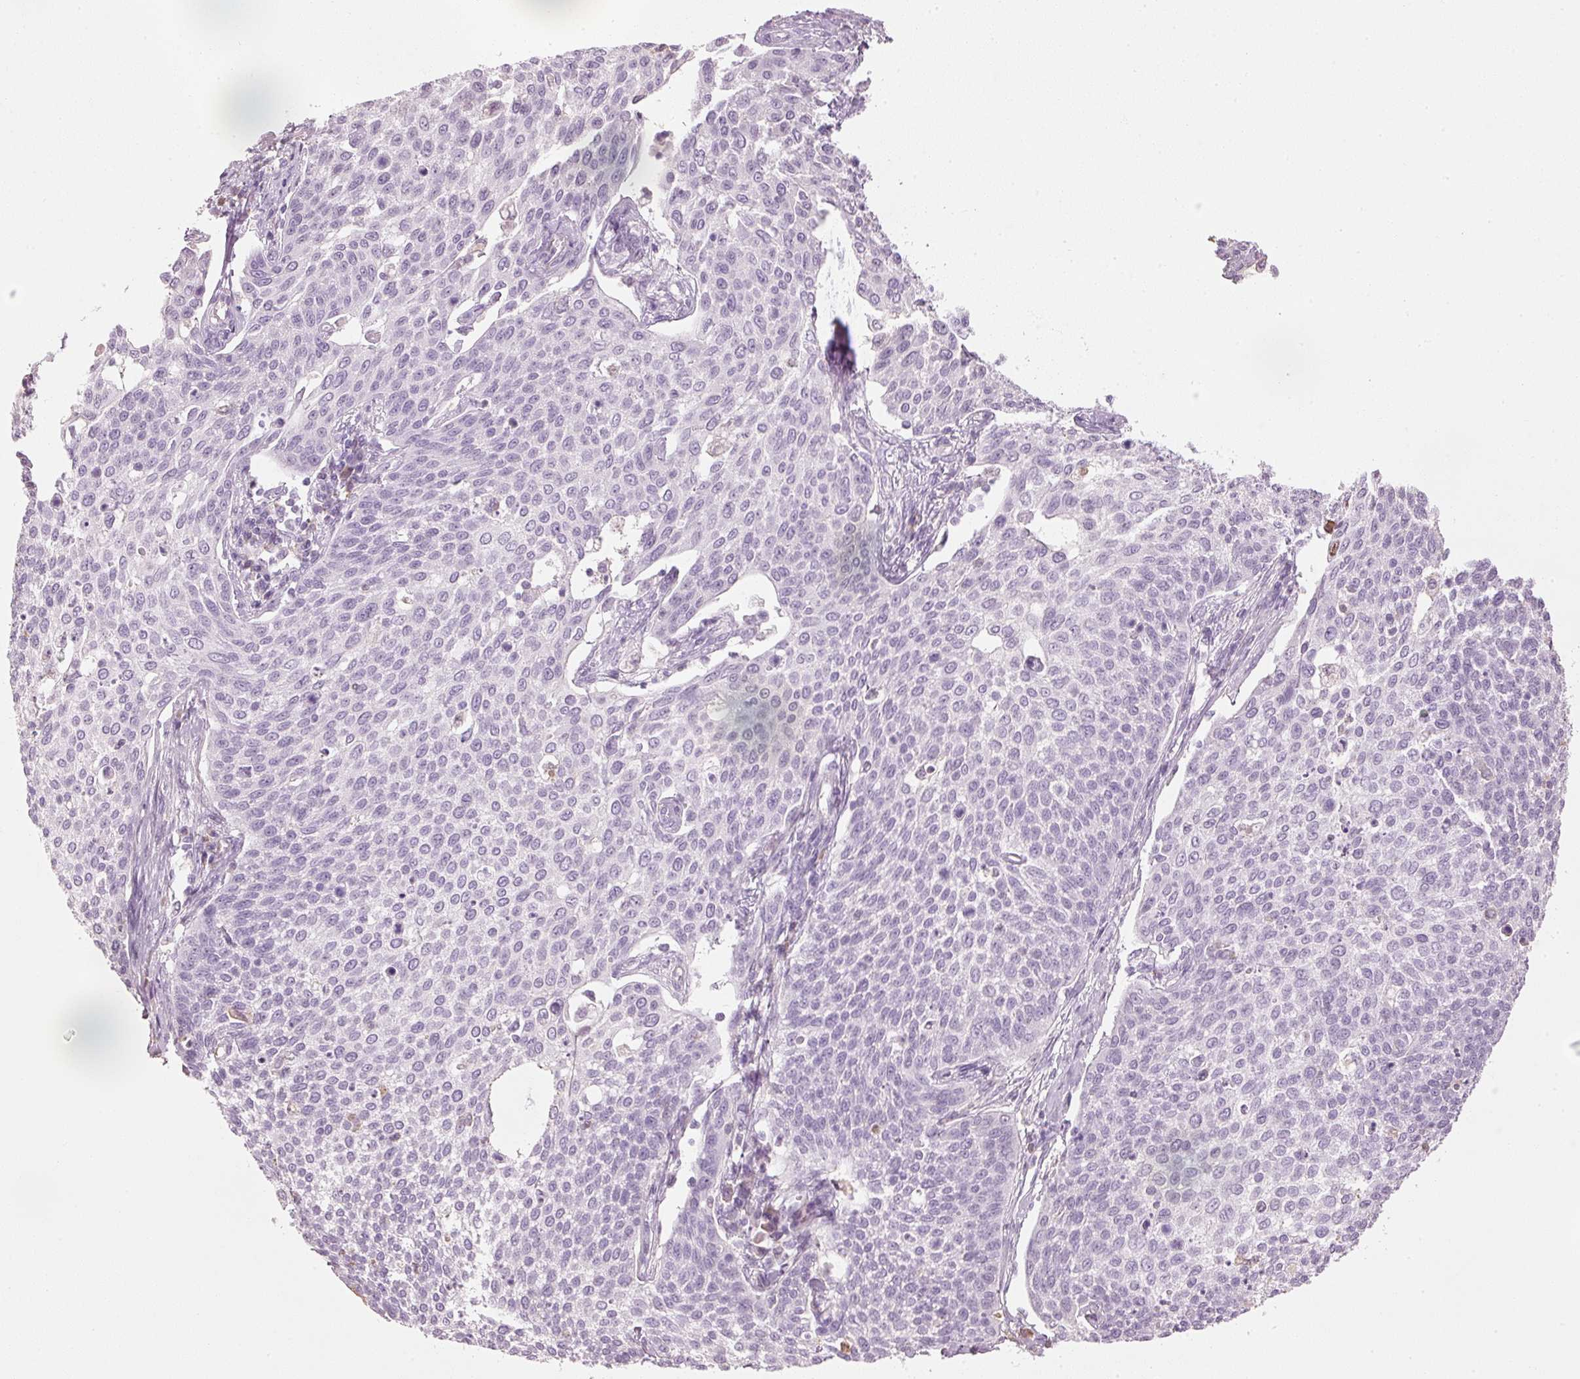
{"staining": {"intensity": "weak", "quantity": "<25%", "location": "cytoplasmic/membranous"}, "tissue": "cervical cancer", "cell_type": "Tumor cells", "image_type": "cancer", "snomed": [{"axis": "morphology", "description": "Squamous cell carcinoma, NOS"}, {"axis": "topography", "description": "Cervix"}], "caption": "This is an IHC micrograph of cervical cancer (squamous cell carcinoma). There is no positivity in tumor cells.", "gene": "VCAM1", "patient": {"sex": "female", "age": 34}}